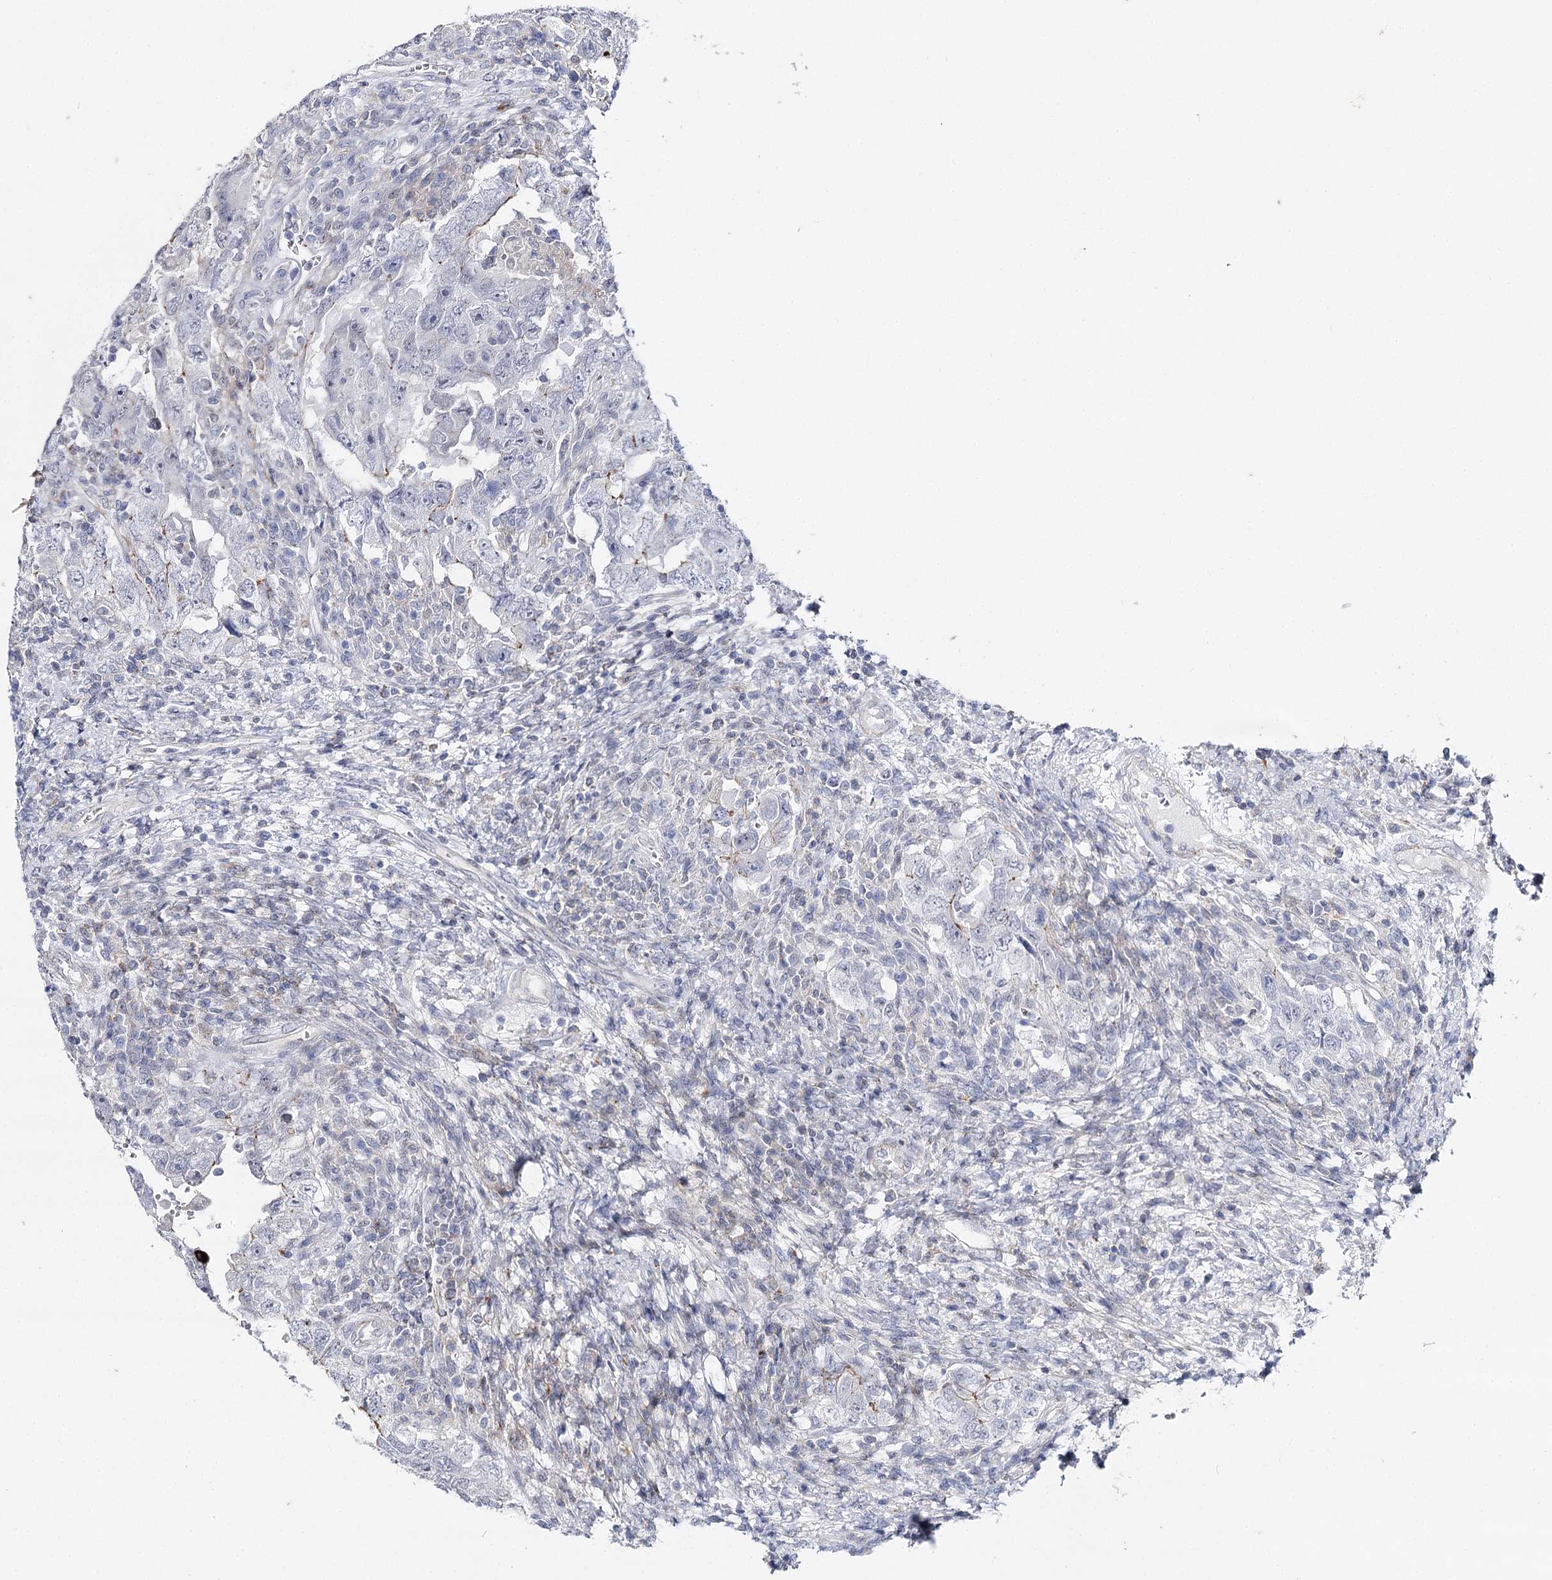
{"staining": {"intensity": "negative", "quantity": "none", "location": "none"}, "tissue": "testis cancer", "cell_type": "Tumor cells", "image_type": "cancer", "snomed": [{"axis": "morphology", "description": "Carcinoma, Embryonal, NOS"}, {"axis": "topography", "description": "Testis"}], "caption": "This is an immunohistochemistry image of human embryonal carcinoma (testis). There is no expression in tumor cells.", "gene": "AGXT2", "patient": {"sex": "male", "age": 26}}